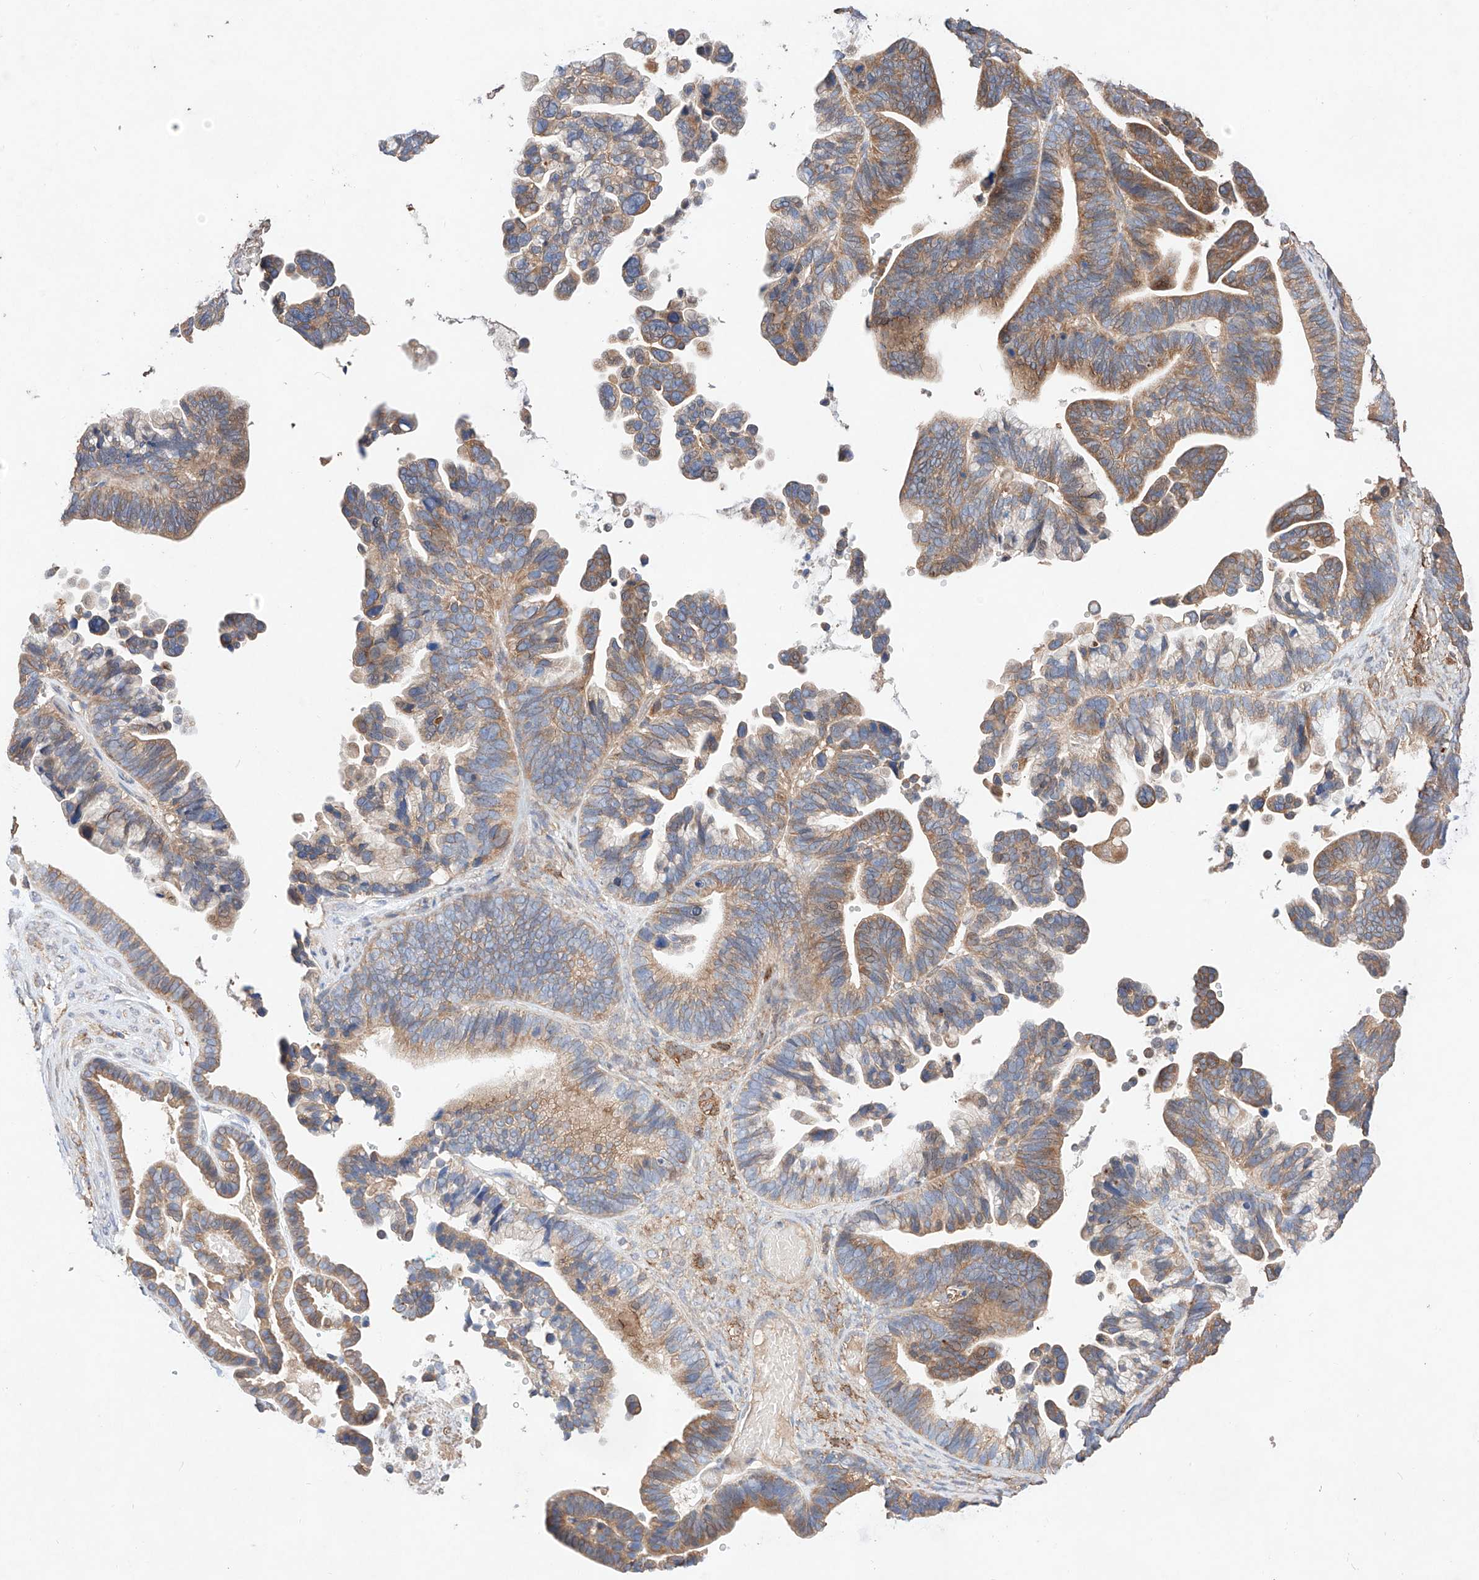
{"staining": {"intensity": "moderate", "quantity": ">75%", "location": "cytoplasmic/membranous"}, "tissue": "ovarian cancer", "cell_type": "Tumor cells", "image_type": "cancer", "snomed": [{"axis": "morphology", "description": "Cystadenocarcinoma, serous, NOS"}, {"axis": "topography", "description": "Ovary"}], "caption": "Protein staining by immunohistochemistry (IHC) exhibits moderate cytoplasmic/membranous expression in about >75% of tumor cells in ovarian serous cystadenocarcinoma. The staining was performed using DAB (3,3'-diaminobenzidine) to visualize the protein expression in brown, while the nuclei were stained in blue with hematoxylin (Magnification: 20x).", "gene": "C6orf62", "patient": {"sex": "female", "age": 56}}